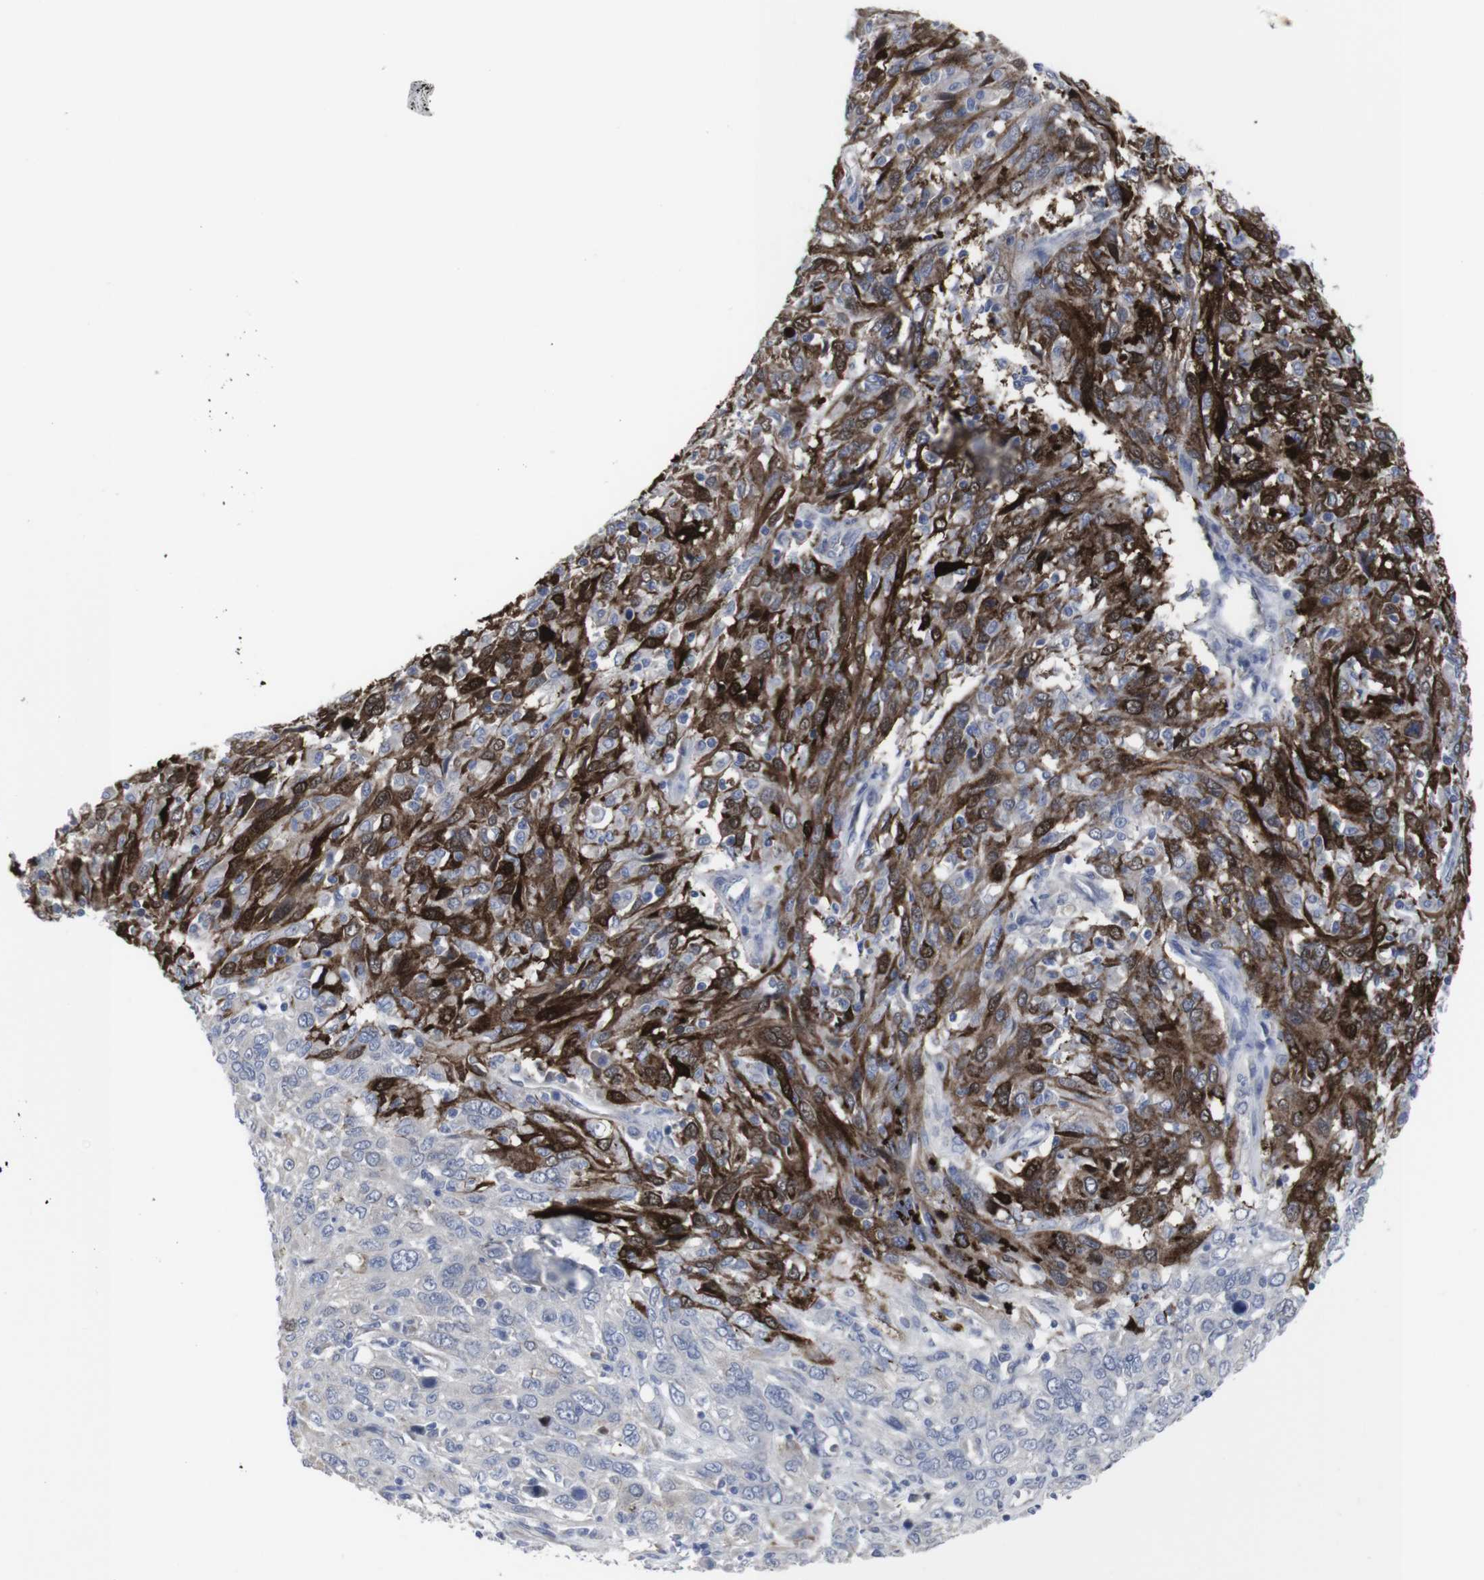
{"staining": {"intensity": "strong", "quantity": "25%-75%", "location": "cytoplasmic/membranous"}, "tissue": "cervical cancer", "cell_type": "Tumor cells", "image_type": "cancer", "snomed": [{"axis": "morphology", "description": "Squamous cell carcinoma, NOS"}, {"axis": "topography", "description": "Cervix"}], "caption": "Cervical squamous cell carcinoma tissue demonstrates strong cytoplasmic/membranous staining in approximately 25%-75% of tumor cells", "gene": "SNCG", "patient": {"sex": "female", "age": 46}}